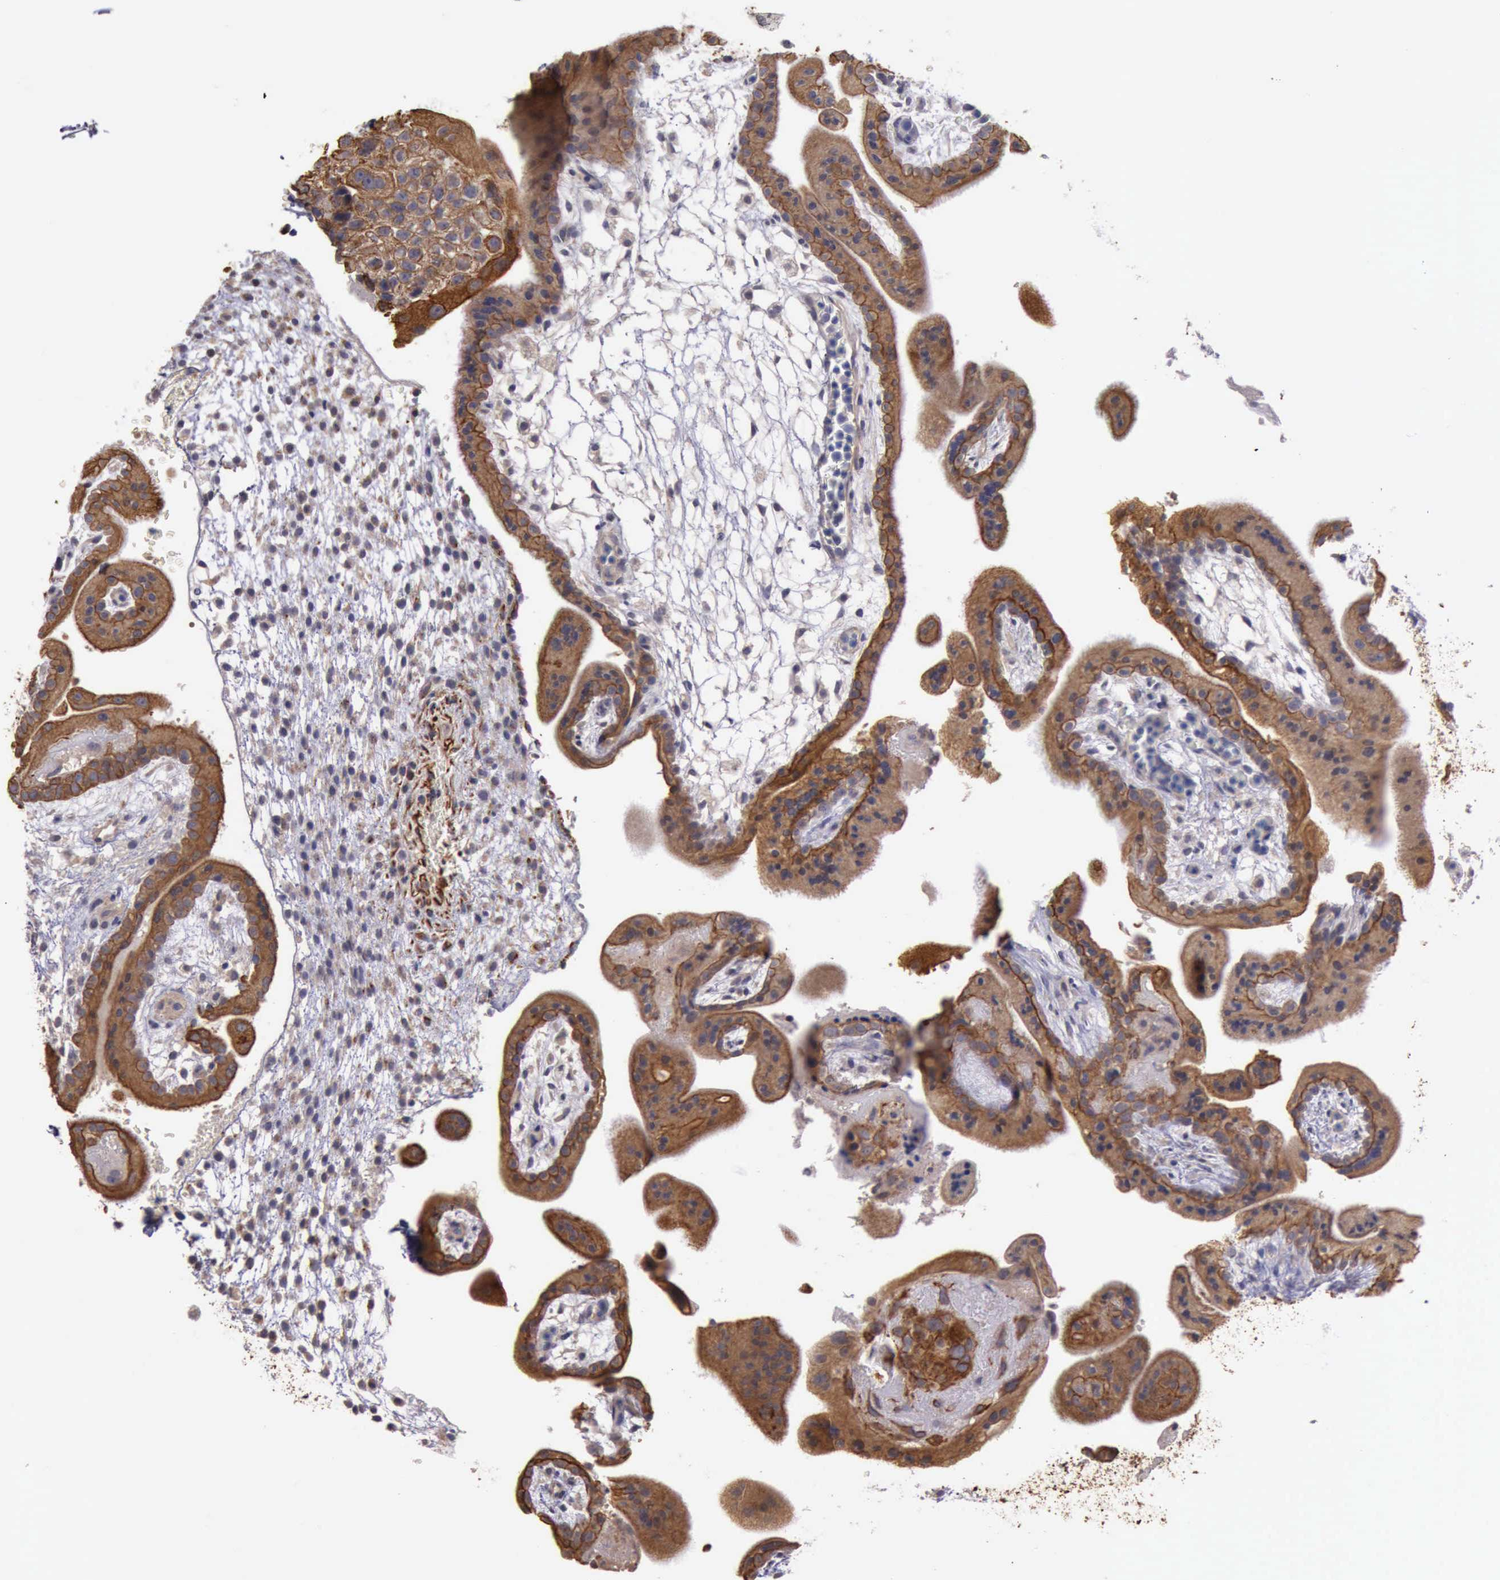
{"staining": {"intensity": "strong", "quantity": ">75%", "location": "cytoplasmic/membranous"}, "tissue": "placenta", "cell_type": "Decidual cells", "image_type": "normal", "snomed": [{"axis": "morphology", "description": "Normal tissue, NOS"}, {"axis": "topography", "description": "Placenta"}], "caption": "Immunohistochemical staining of unremarkable placenta demonstrates >75% levels of strong cytoplasmic/membranous protein positivity in about >75% of decidual cells.", "gene": "RAB39B", "patient": {"sex": "female", "age": 35}}